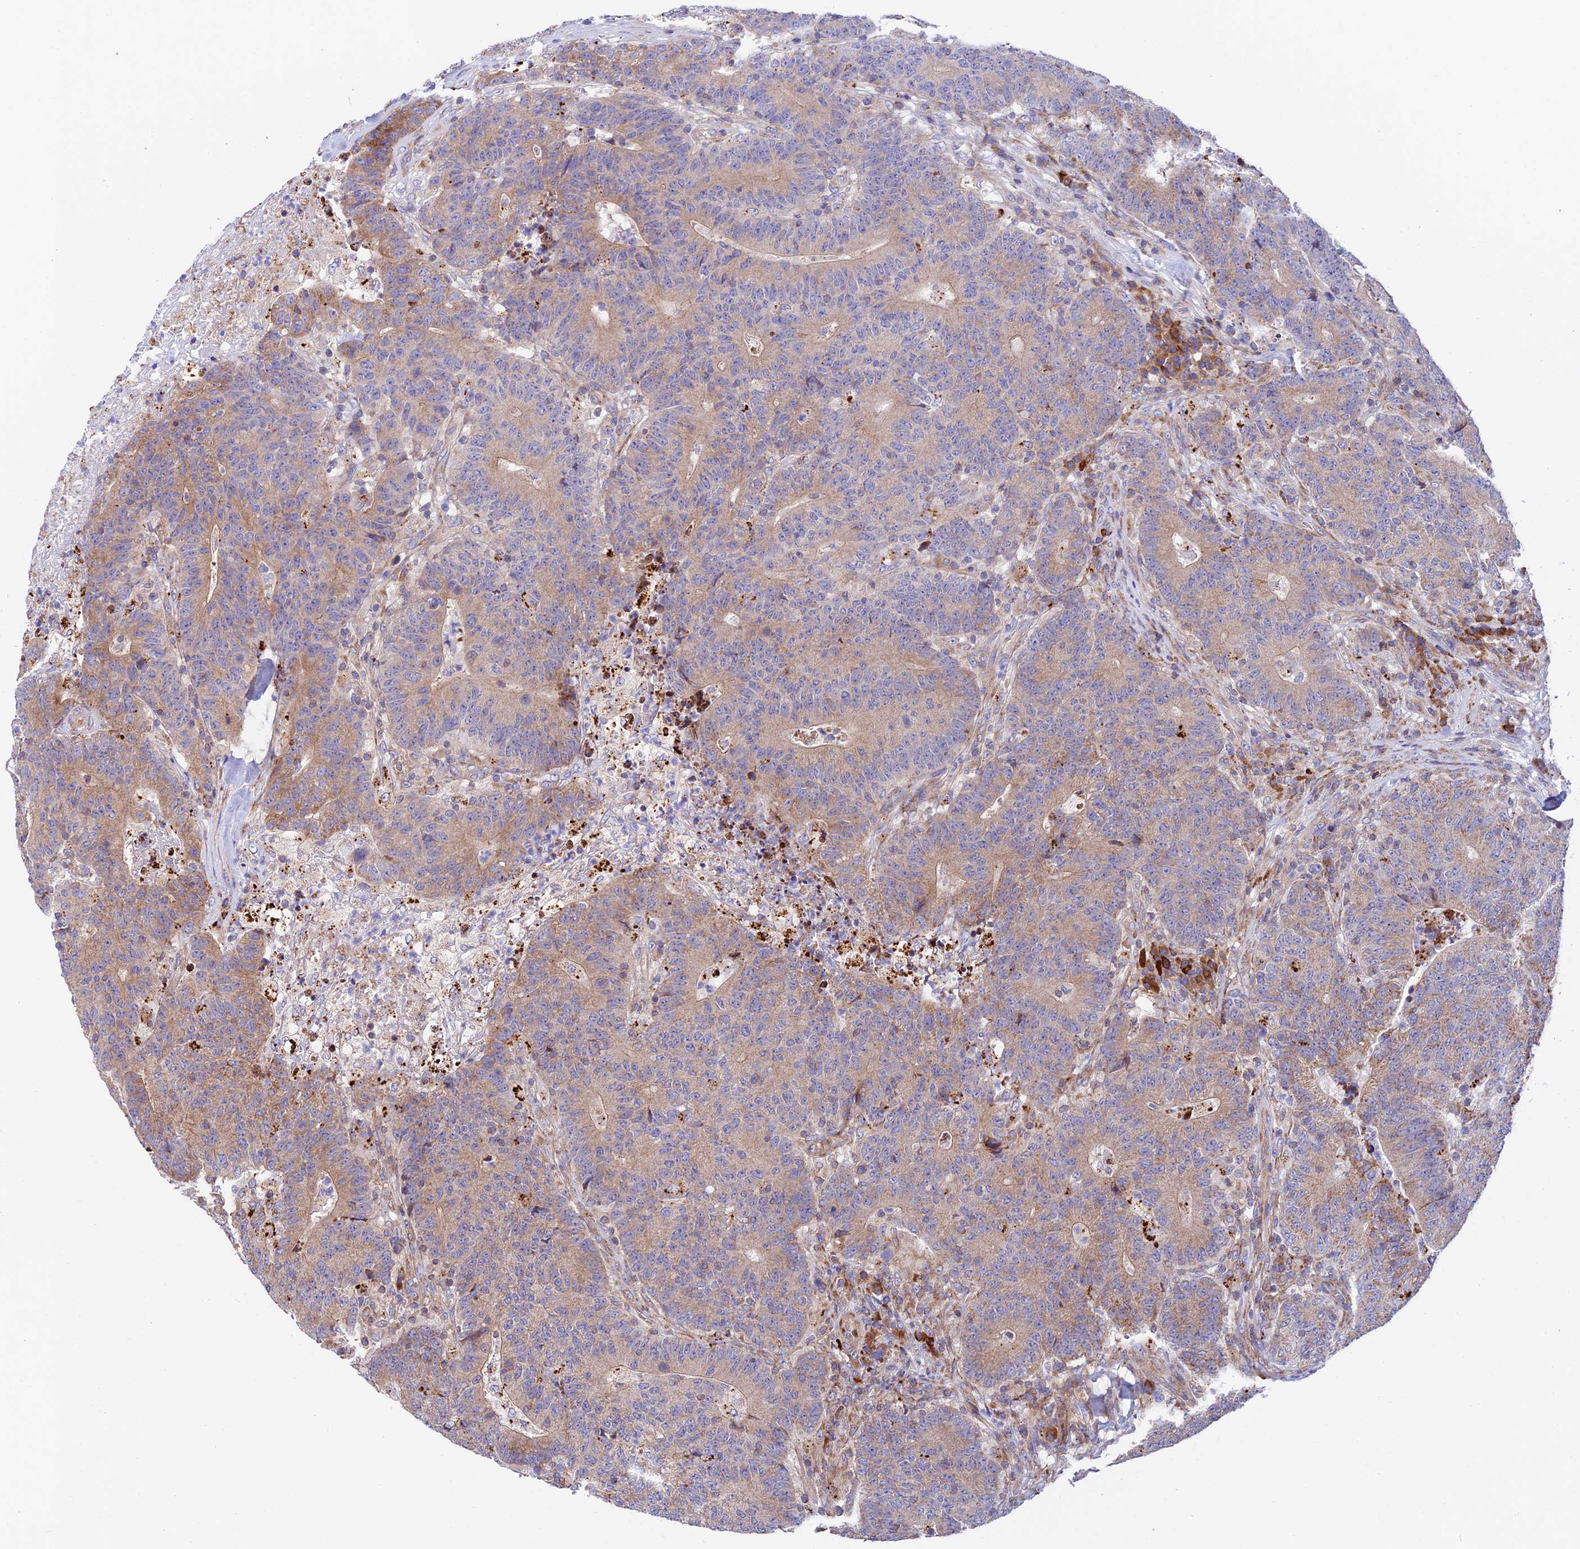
{"staining": {"intensity": "weak", "quantity": ">75%", "location": "cytoplasmic/membranous"}, "tissue": "colorectal cancer", "cell_type": "Tumor cells", "image_type": "cancer", "snomed": [{"axis": "morphology", "description": "Adenocarcinoma, NOS"}, {"axis": "topography", "description": "Colon"}], "caption": "Colorectal cancer (adenocarcinoma) tissue exhibits weak cytoplasmic/membranous staining in approximately >75% of tumor cells, visualized by immunohistochemistry. The staining was performed using DAB to visualize the protein expression in brown, while the nuclei were stained in blue with hematoxylin (Magnification: 20x).", "gene": "VPS13C", "patient": {"sex": "female", "age": 75}}